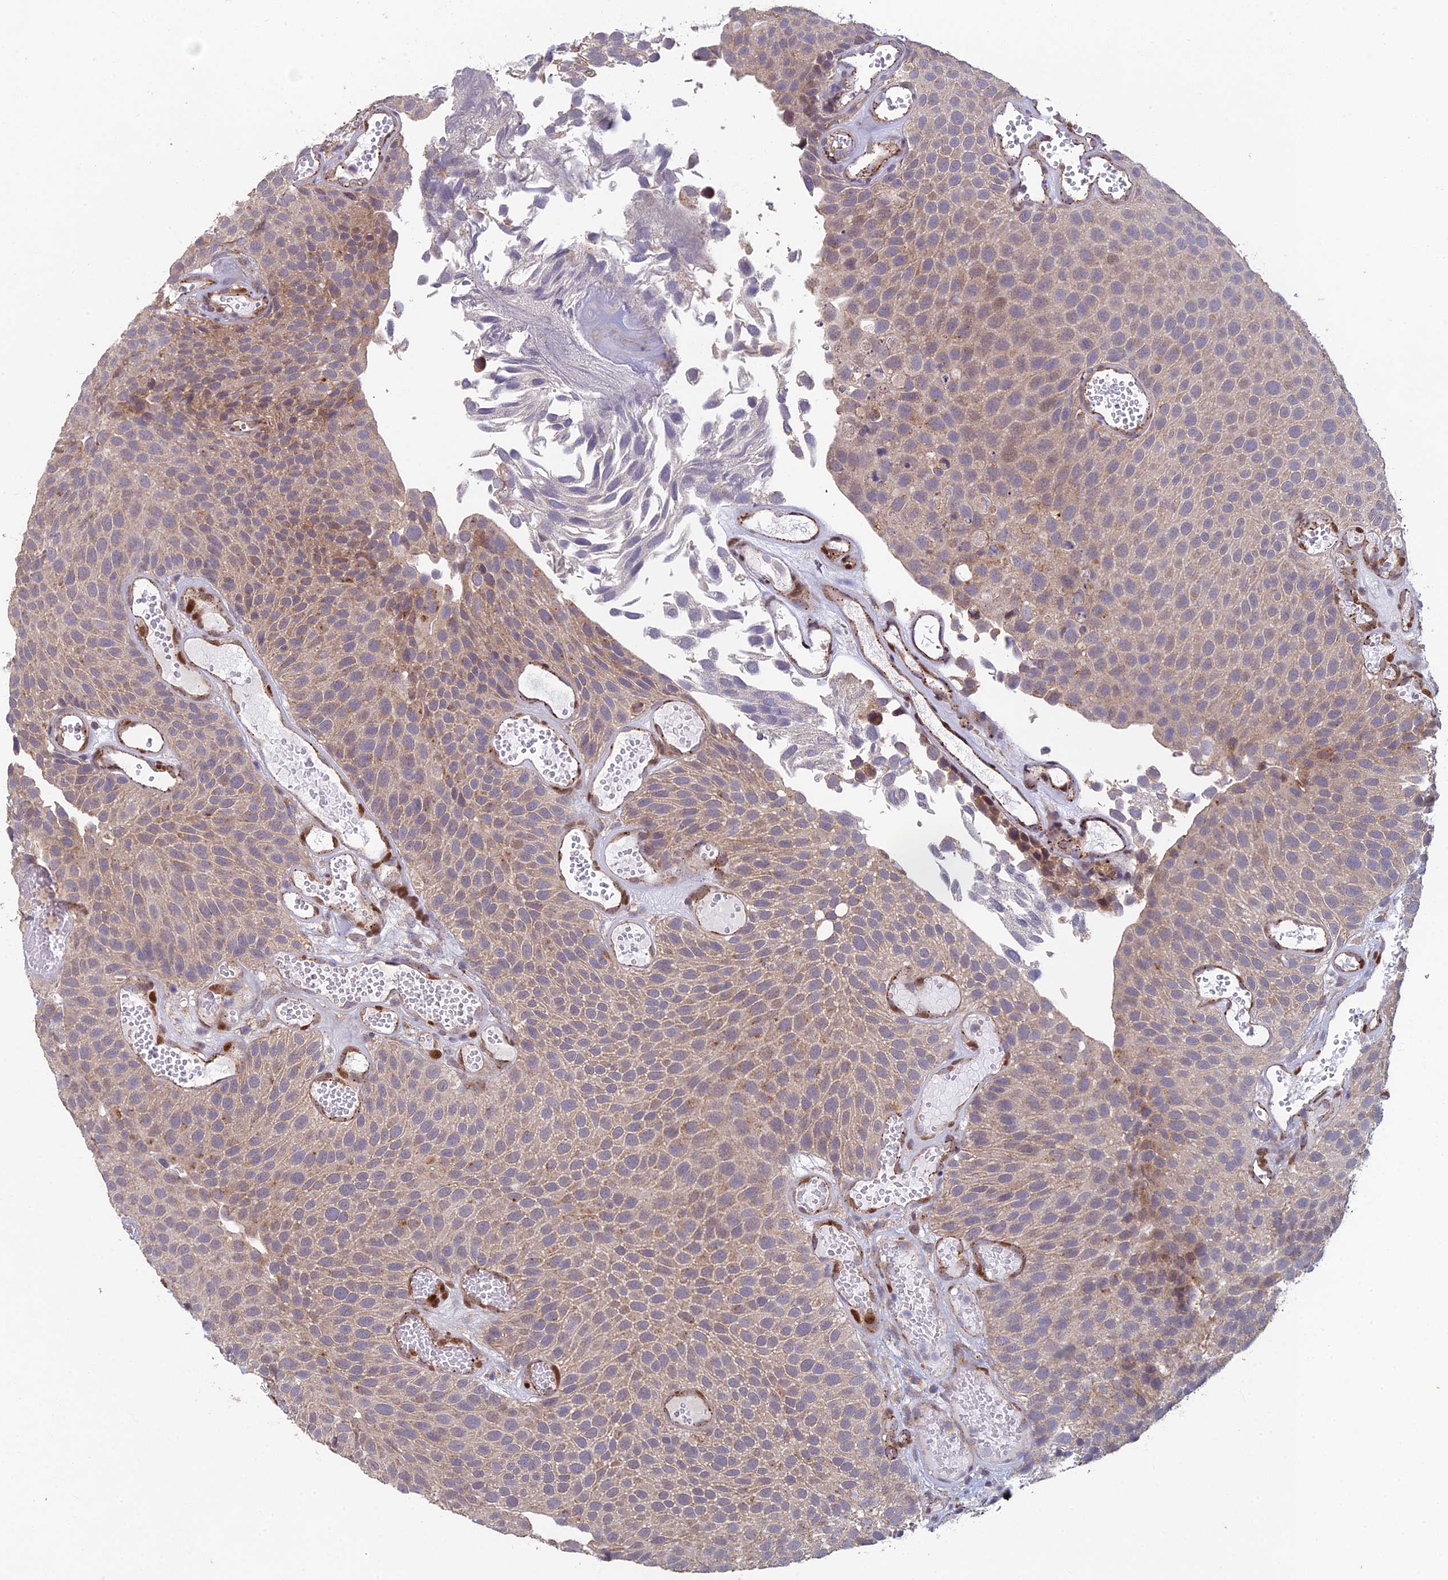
{"staining": {"intensity": "weak", "quantity": ">75%", "location": "cytoplasmic/membranous"}, "tissue": "urothelial cancer", "cell_type": "Tumor cells", "image_type": "cancer", "snomed": [{"axis": "morphology", "description": "Urothelial carcinoma, Low grade"}, {"axis": "topography", "description": "Urinary bladder"}], "caption": "A high-resolution photomicrograph shows IHC staining of urothelial cancer, which reveals weak cytoplasmic/membranous expression in approximately >75% of tumor cells.", "gene": "FOXS1", "patient": {"sex": "male", "age": 89}}